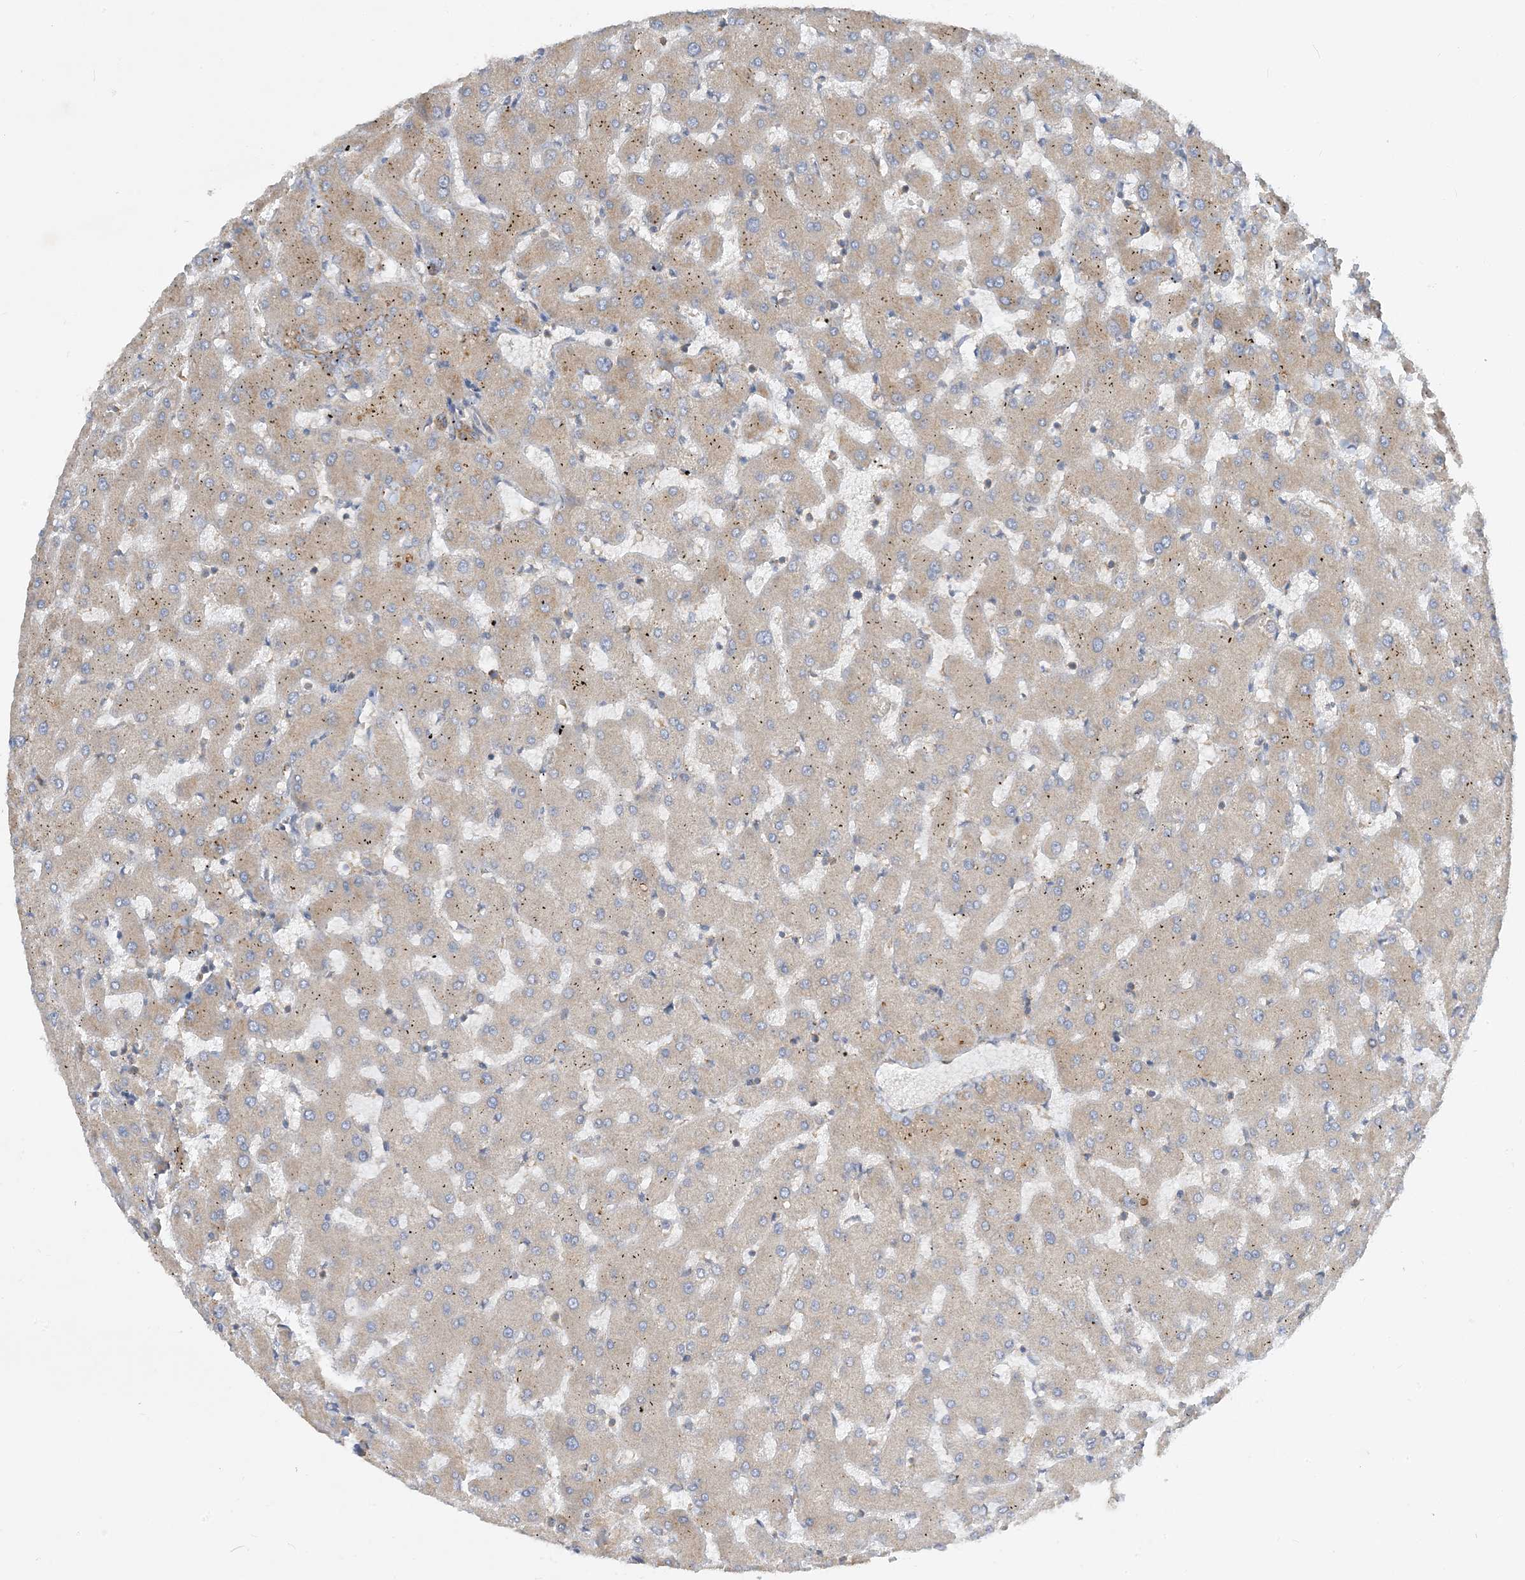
{"staining": {"intensity": "moderate", "quantity": ">75%", "location": "cytoplasmic/membranous"}, "tissue": "liver", "cell_type": "Cholangiocytes", "image_type": "normal", "snomed": [{"axis": "morphology", "description": "Normal tissue, NOS"}, {"axis": "topography", "description": "Liver"}], "caption": "The image reveals staining of normal liver, revealing moderate cytoplasmic/membranous protein expression (brown color) within cholangiocytes.", "gene": "SIDT1", "patient": {"sex": "female", "age": 63}}